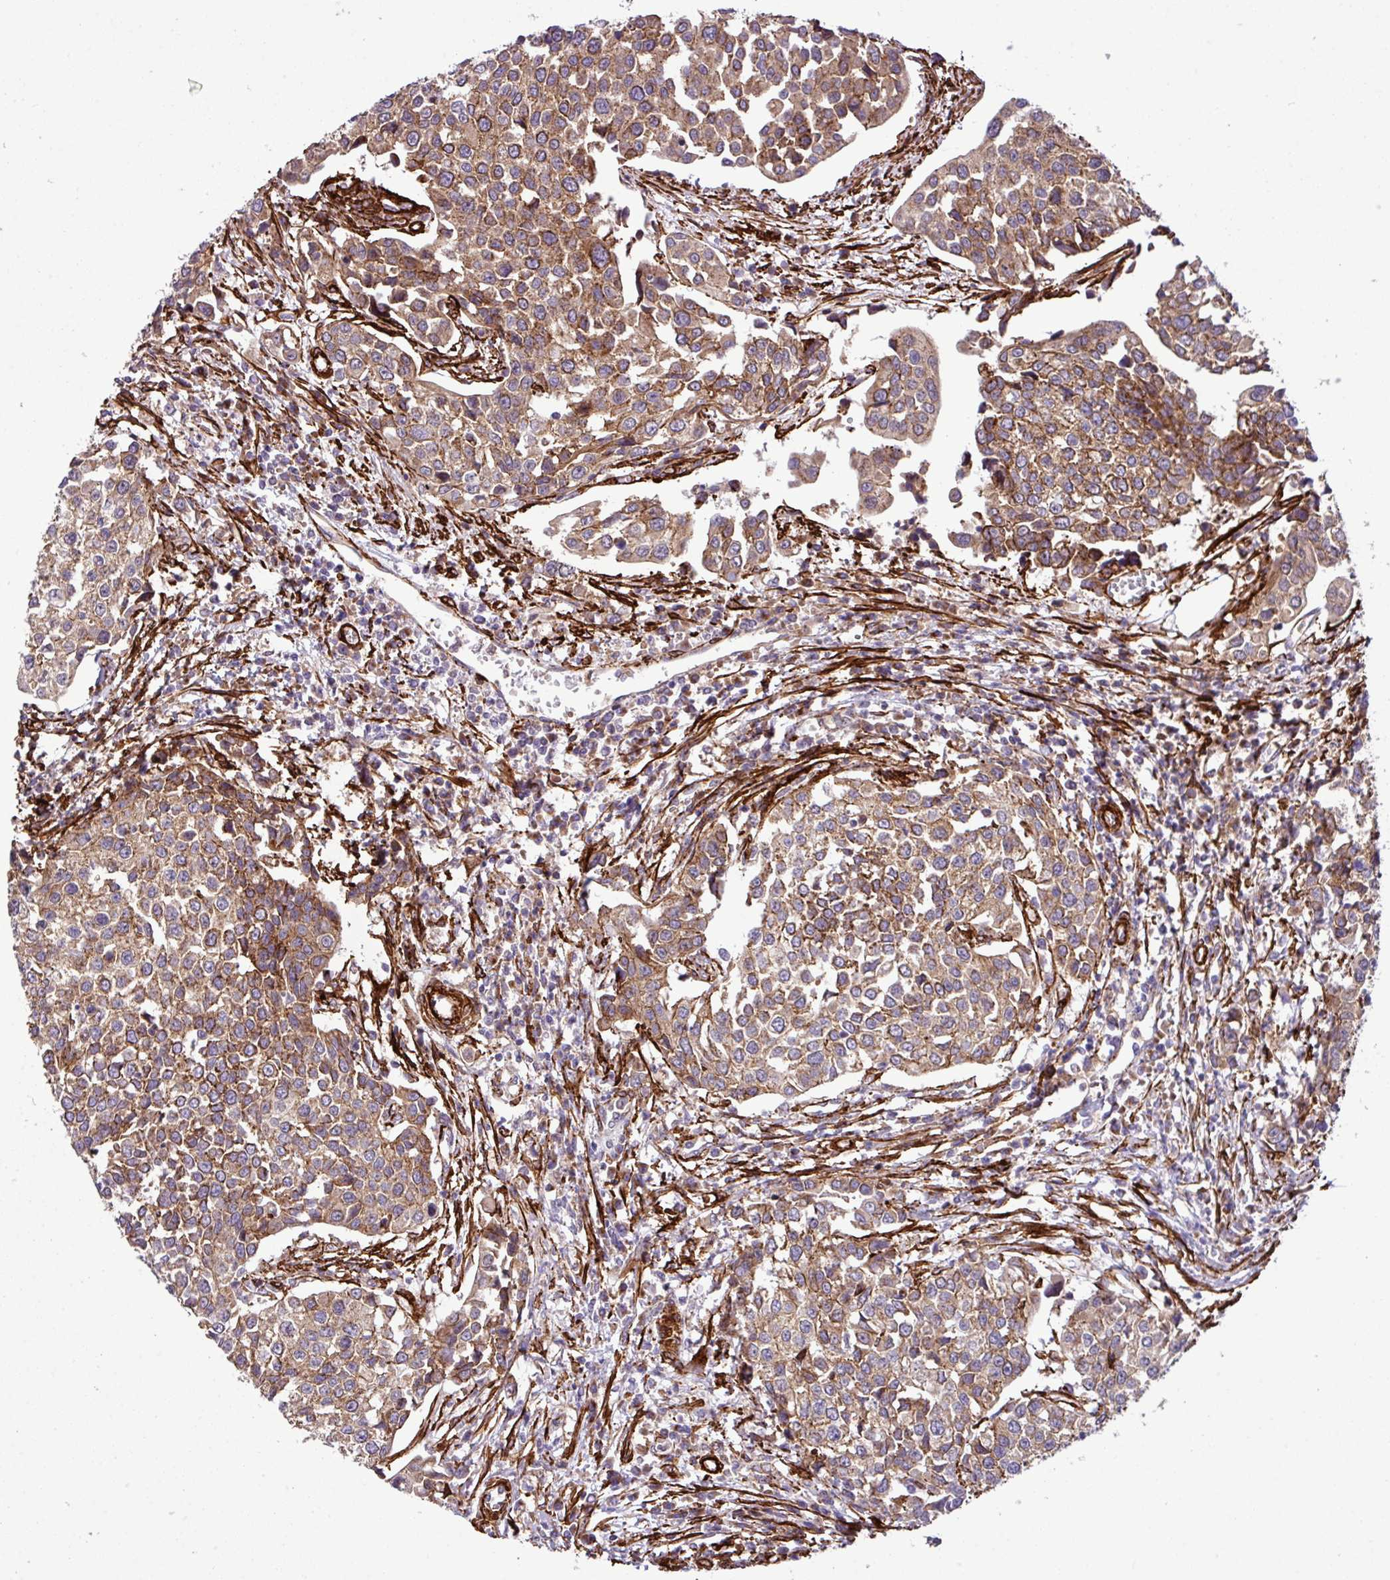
{"staining": {"intensity": "strong", "quantity": ">75%", "location": "cytoplasmic/membranous"}, "tissue": "urothelial cancer", "cell_type": "Tumor cells", "image_type": "cancer", "snomed": [{"axis": "morphology", "description": "Urothelial carcinoma, Low grade"}, {"axis": "topography", "description": "Urinary bladder"}], "caption": "IHC photomicrograph of neoplastic tissue: low-grade urothelial carcinoma stained using IHC demonstrates high levels of strong protein expression localized specifically in the cytoplasmic/membranous of tumor cells, appearing as a cytoplasmic/membranous brown color.", "gene": "FAM47E", "patient": {"sex": "female", "age": 78}}